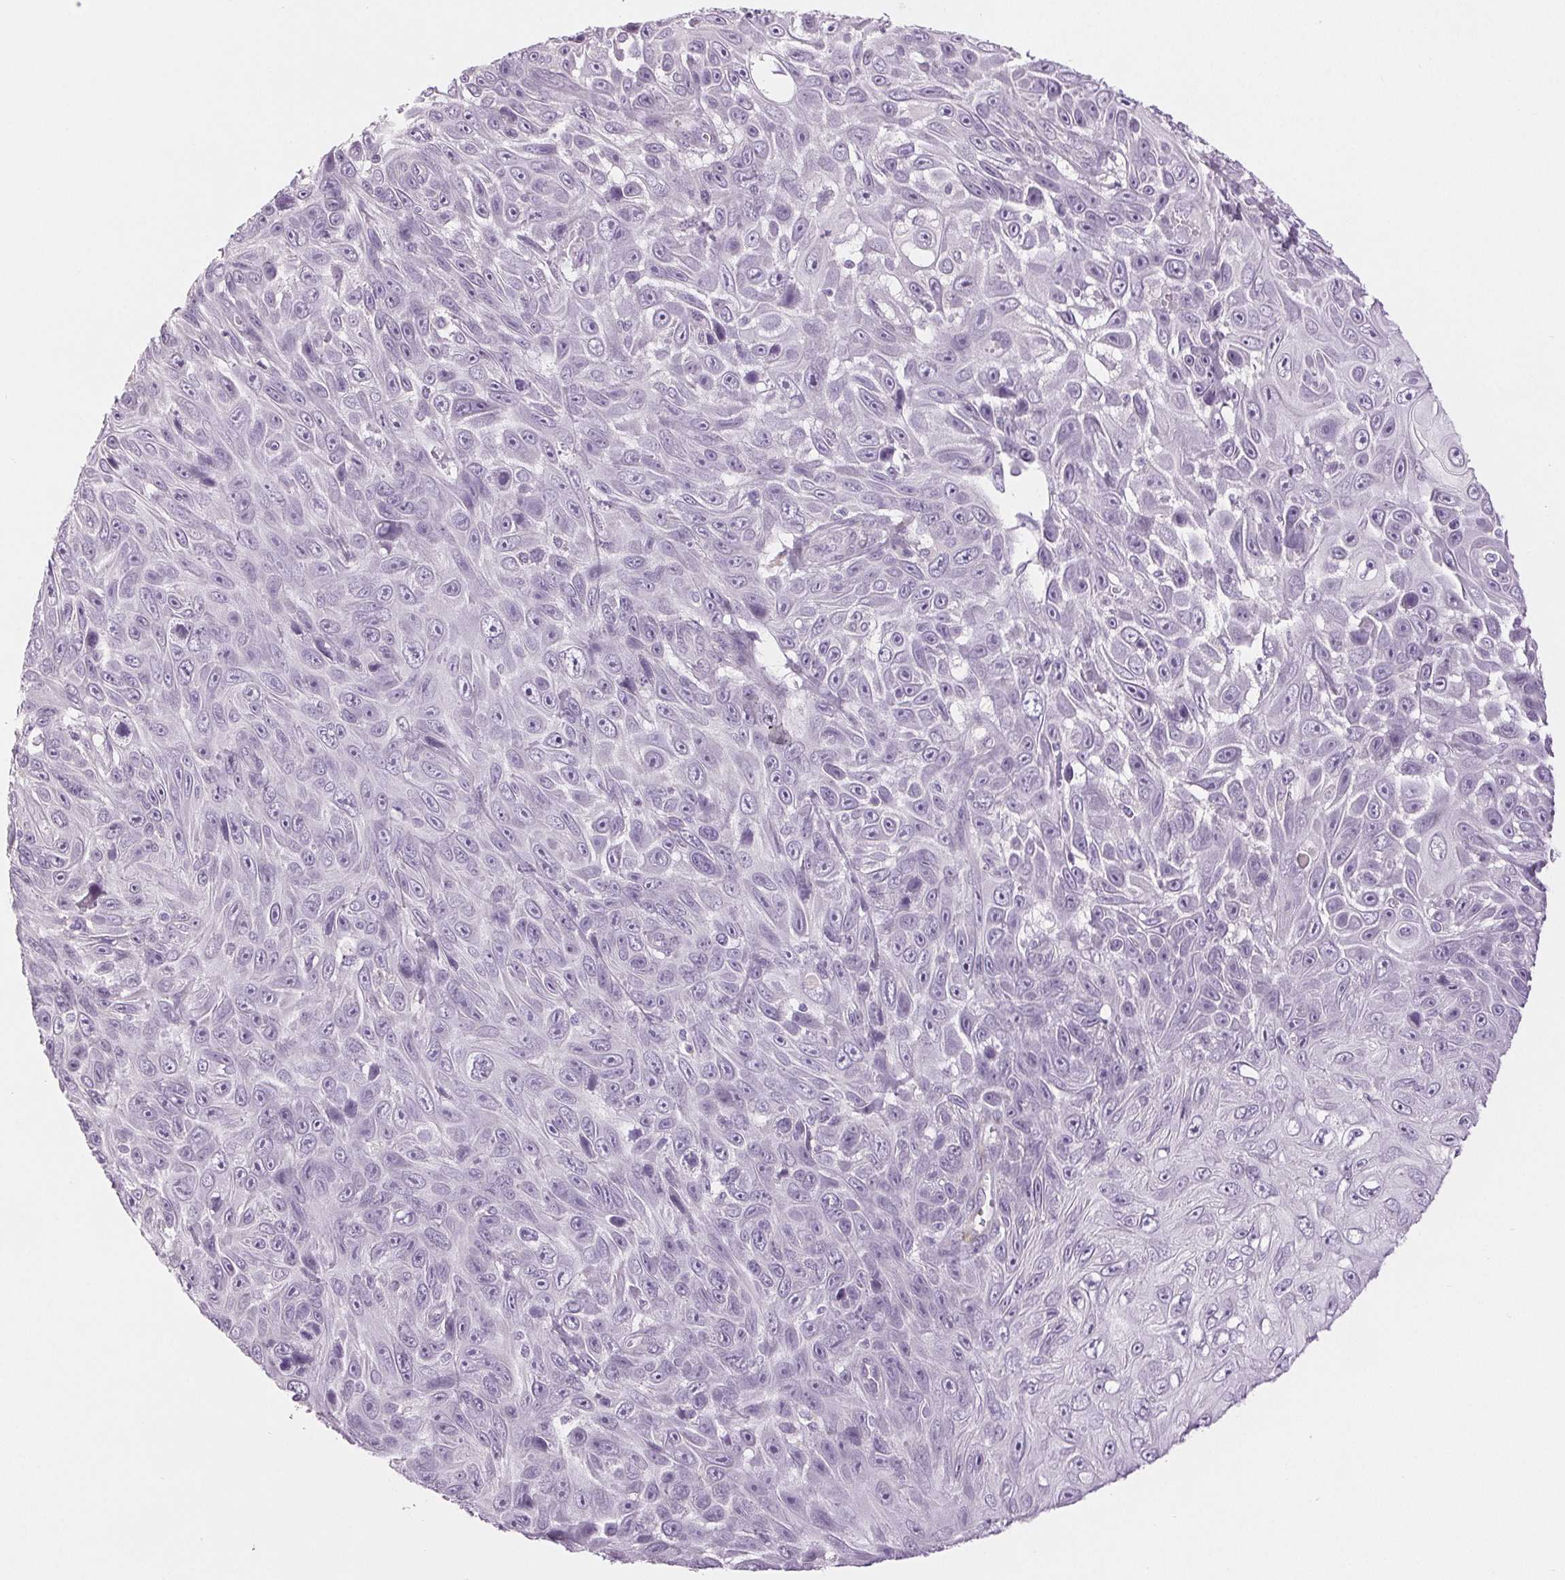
{"staining": {"intensity": "negative", "quantity": "none", "location": "none"}, "tissue": "skin cancer", "cell_type": "Tumor cells", "image_type": "cancer", "snomed": [{"axis": "morphology", "description": "Squamous cell carcinoma, NOS"}, {"axis": "topography", "description": "Skin"}], "caption": "Tumor cells are negative for protein expression in human squamous cell carcinoma (skin). Nuclei are stained in blue.", "gene": "DNAJC6", "patient": {"sex": "male", "age": 82}}